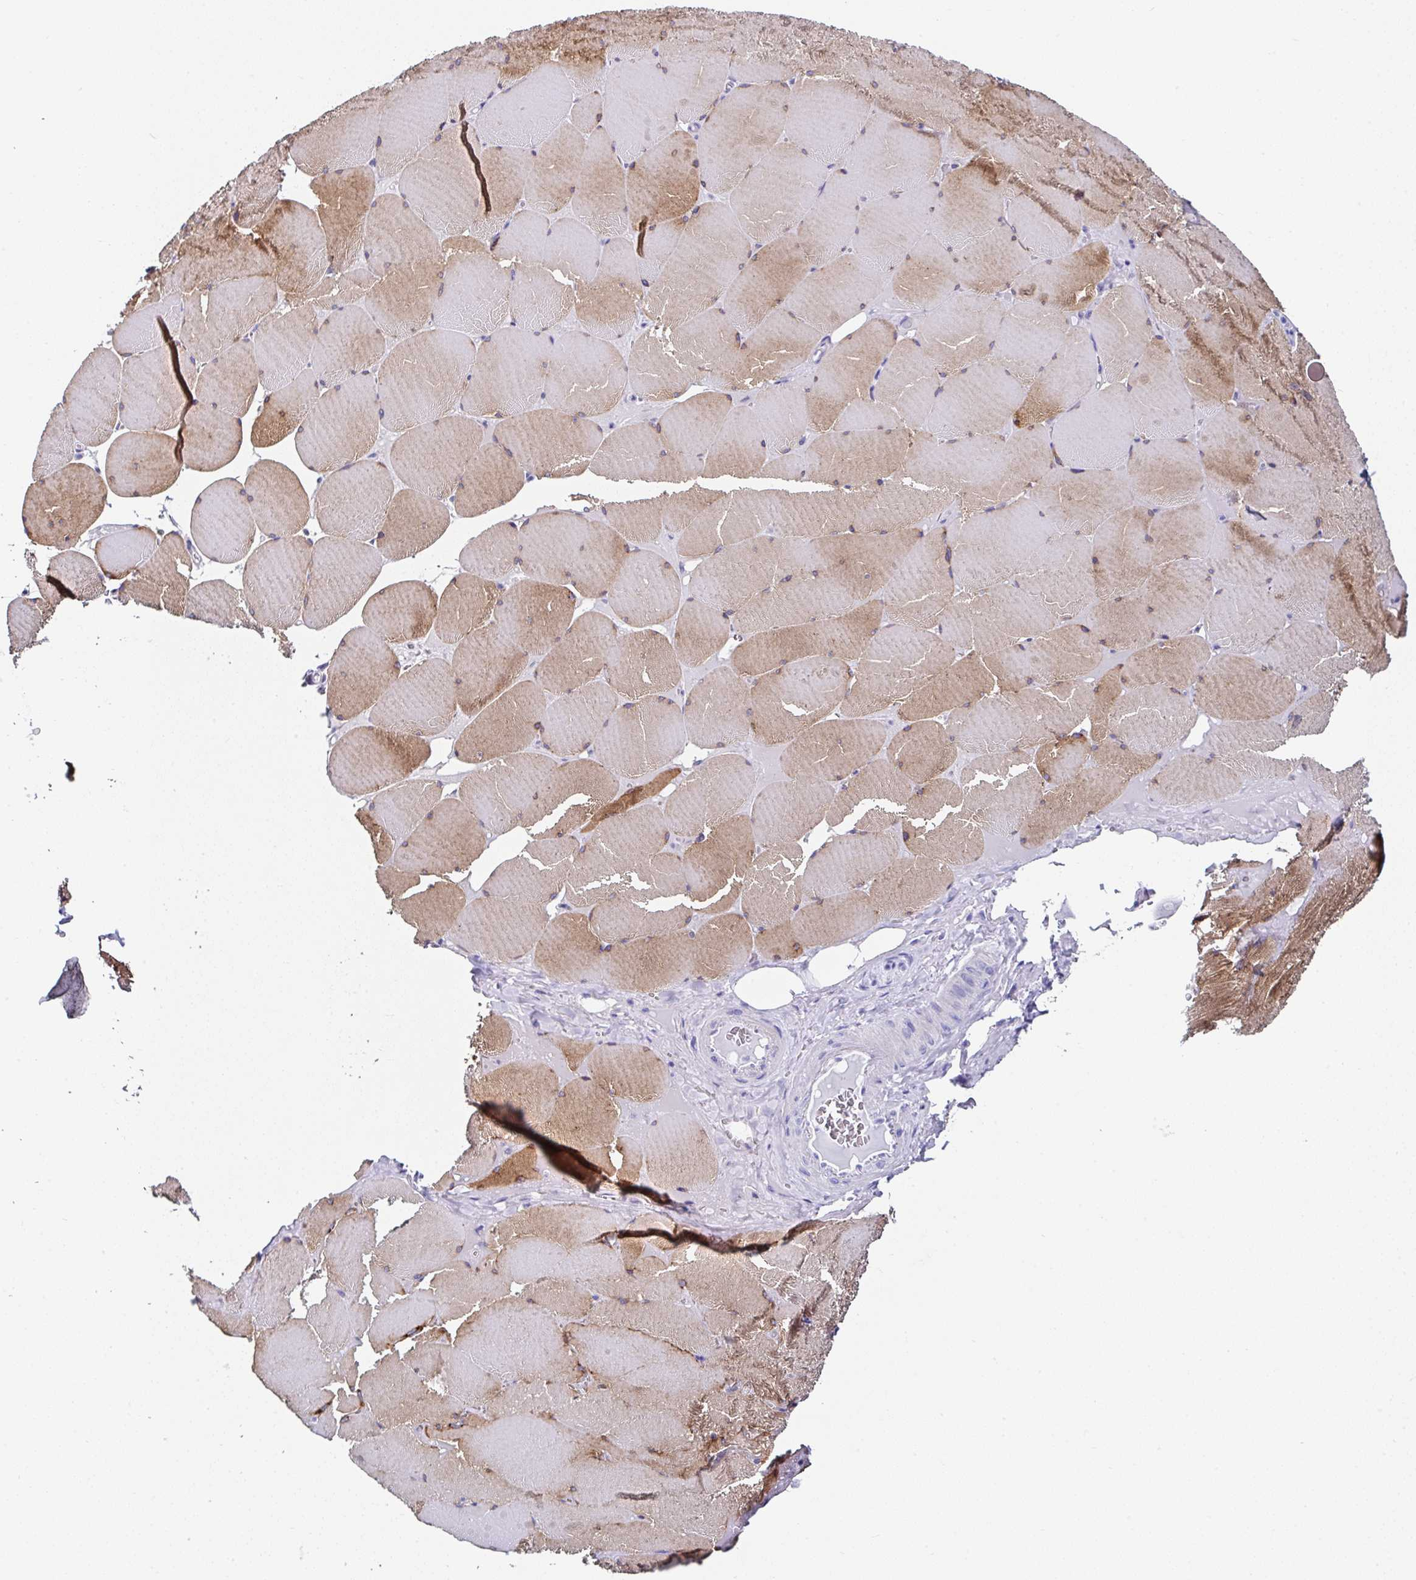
{"staining": {"intensity": "moderate", "quantity": "25%-75%", "location": "cytoplasmic/membranous"}, "tissue": "skeletal muscle", "cell_type": "Myocytes", "image_type": "normal", "snomed": [{"axis": "morphology", "description": "Normal tissue, NOS"}, {"axis": "topography", "description": "Skeletal muscle"}, {"axis": "topography", "description": "Head-Neck"}], "caption": "Protein analysis of unremarkable skeletal muscle shows moderate cytoplasmic/membranous positivity in approximately 25%-75% of myocytes.", "gene": "UGT3A1", "patient": {"sex": "male", "age": 66}}